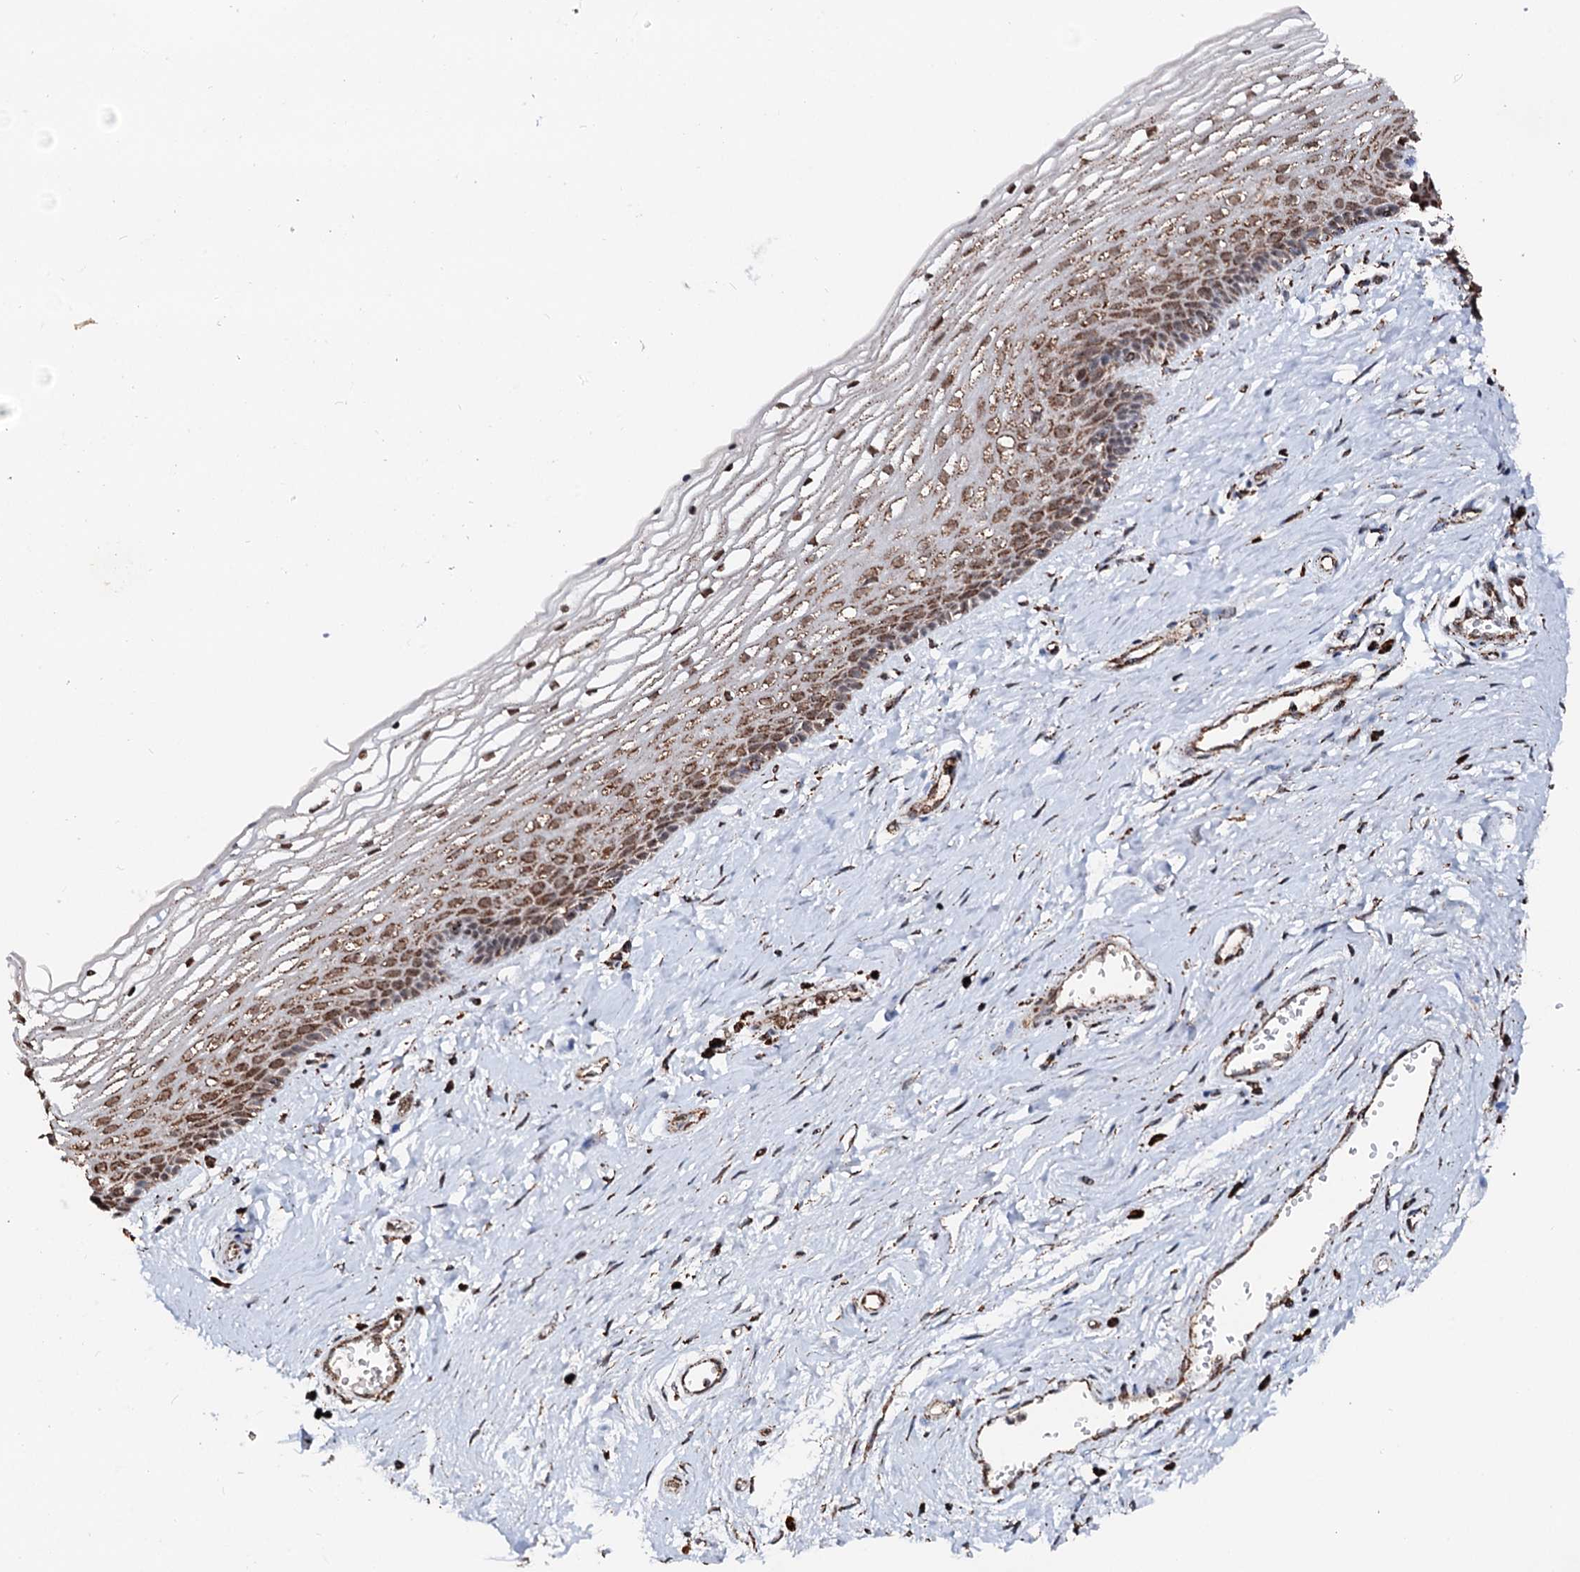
{"staining": {"intensity": "moderate", "quantity": ">75%", "location": "cytoplasmic/membranous,nuclear"}, "tissue": "vagina", "cell_type": "Squamous epithelial cells", "image_type": "normal", "snomed": [{"axis": "morphology", "description": "Normal tissue, NOS"}, {"axis": "topography", "description": "Vagina"}], "caption": "Human vagina stained for a protein (brown) reveals moderate cytoplasmic/membranous,nuclear positive expression in approximately >75% of squamous epithelial cells.", "gene": "SECISBP2L", "patient": {"sex": "female", "age": 46}}